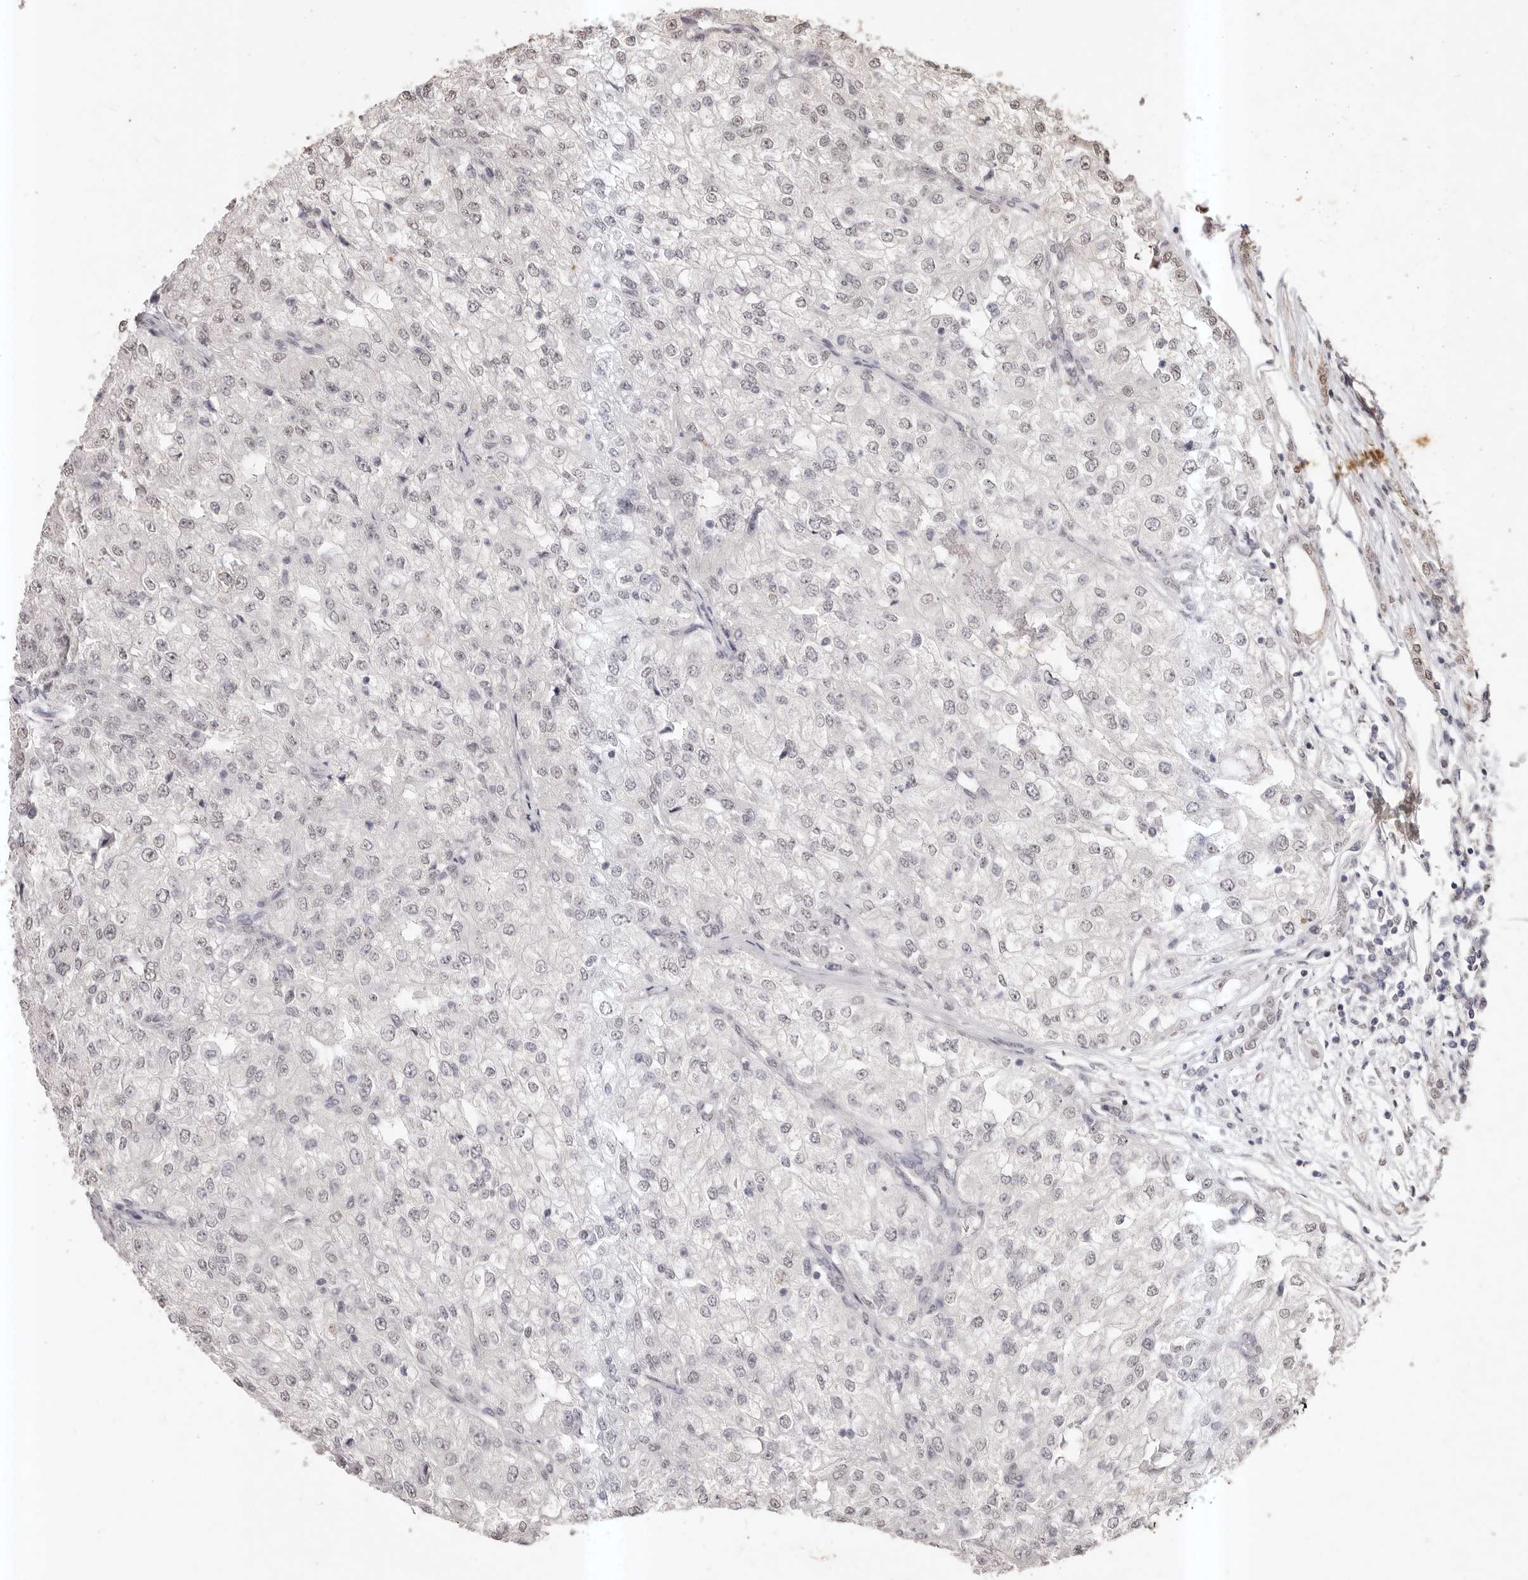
{"staining": {"intensity": "weak", "quantity": "<25%", "location": "nuclear"}, "tissue": "renal cancer", "cell_type": "Tumor cells", "image_type": "cancer", "snomed": [{"axis": "morphology", "description": "Adenocarcinoma, NOS"}, {"axis": "topography", "description": "Kidney"}], "caption": "The photomicrograph shows no staining of tumor cells in adenocarcinoma (renal). The staining was performed using DAB (3,3'-diaminobenzidine) to visualize the protein expression in brown, while the nuclei were stained in blue with hematoxylin (Magnification: 20x).", "gene": "RPS6KA5", "patient": {"sex": "female", "age": 54}}